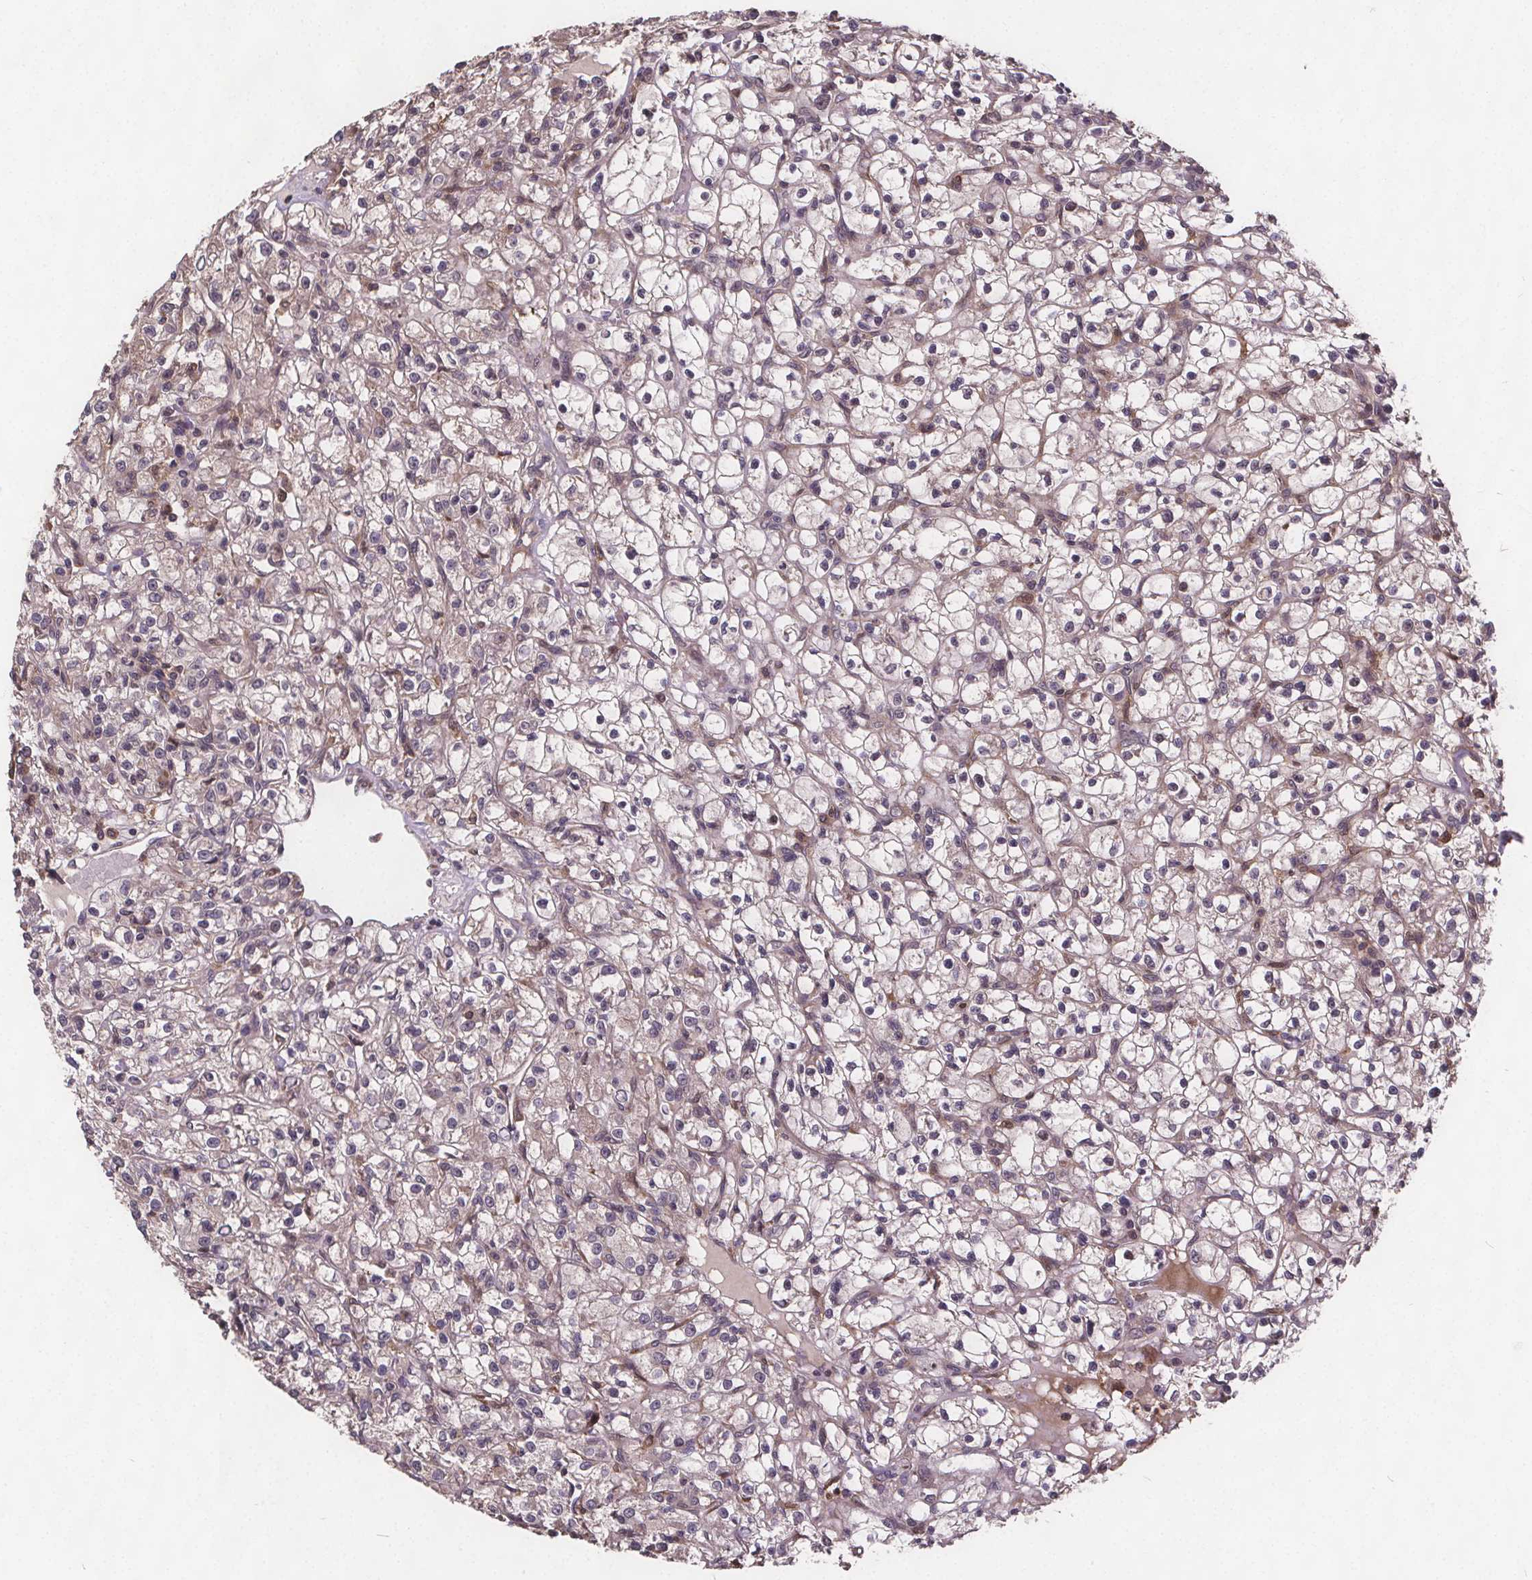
{"staining": {"intensity": "weak", "quantity": "<25%", "location": "cytoplasmic/membranous"}, "tissue": "renal cancer", "cell_type": "Tumor cells", "image_type": "cancer", "snomed": [{"axis": "morphology", "description": "Adenocarcinoma, NOS"}, {"axis": "topography", "description": "Kidney"}], "caption": "This is an IHC photomicrograph of renal adenocarcinoma. There is no expression in tumor cells.", "gene": "USP9X", "patient": {"sex": "female", "age": 59}}